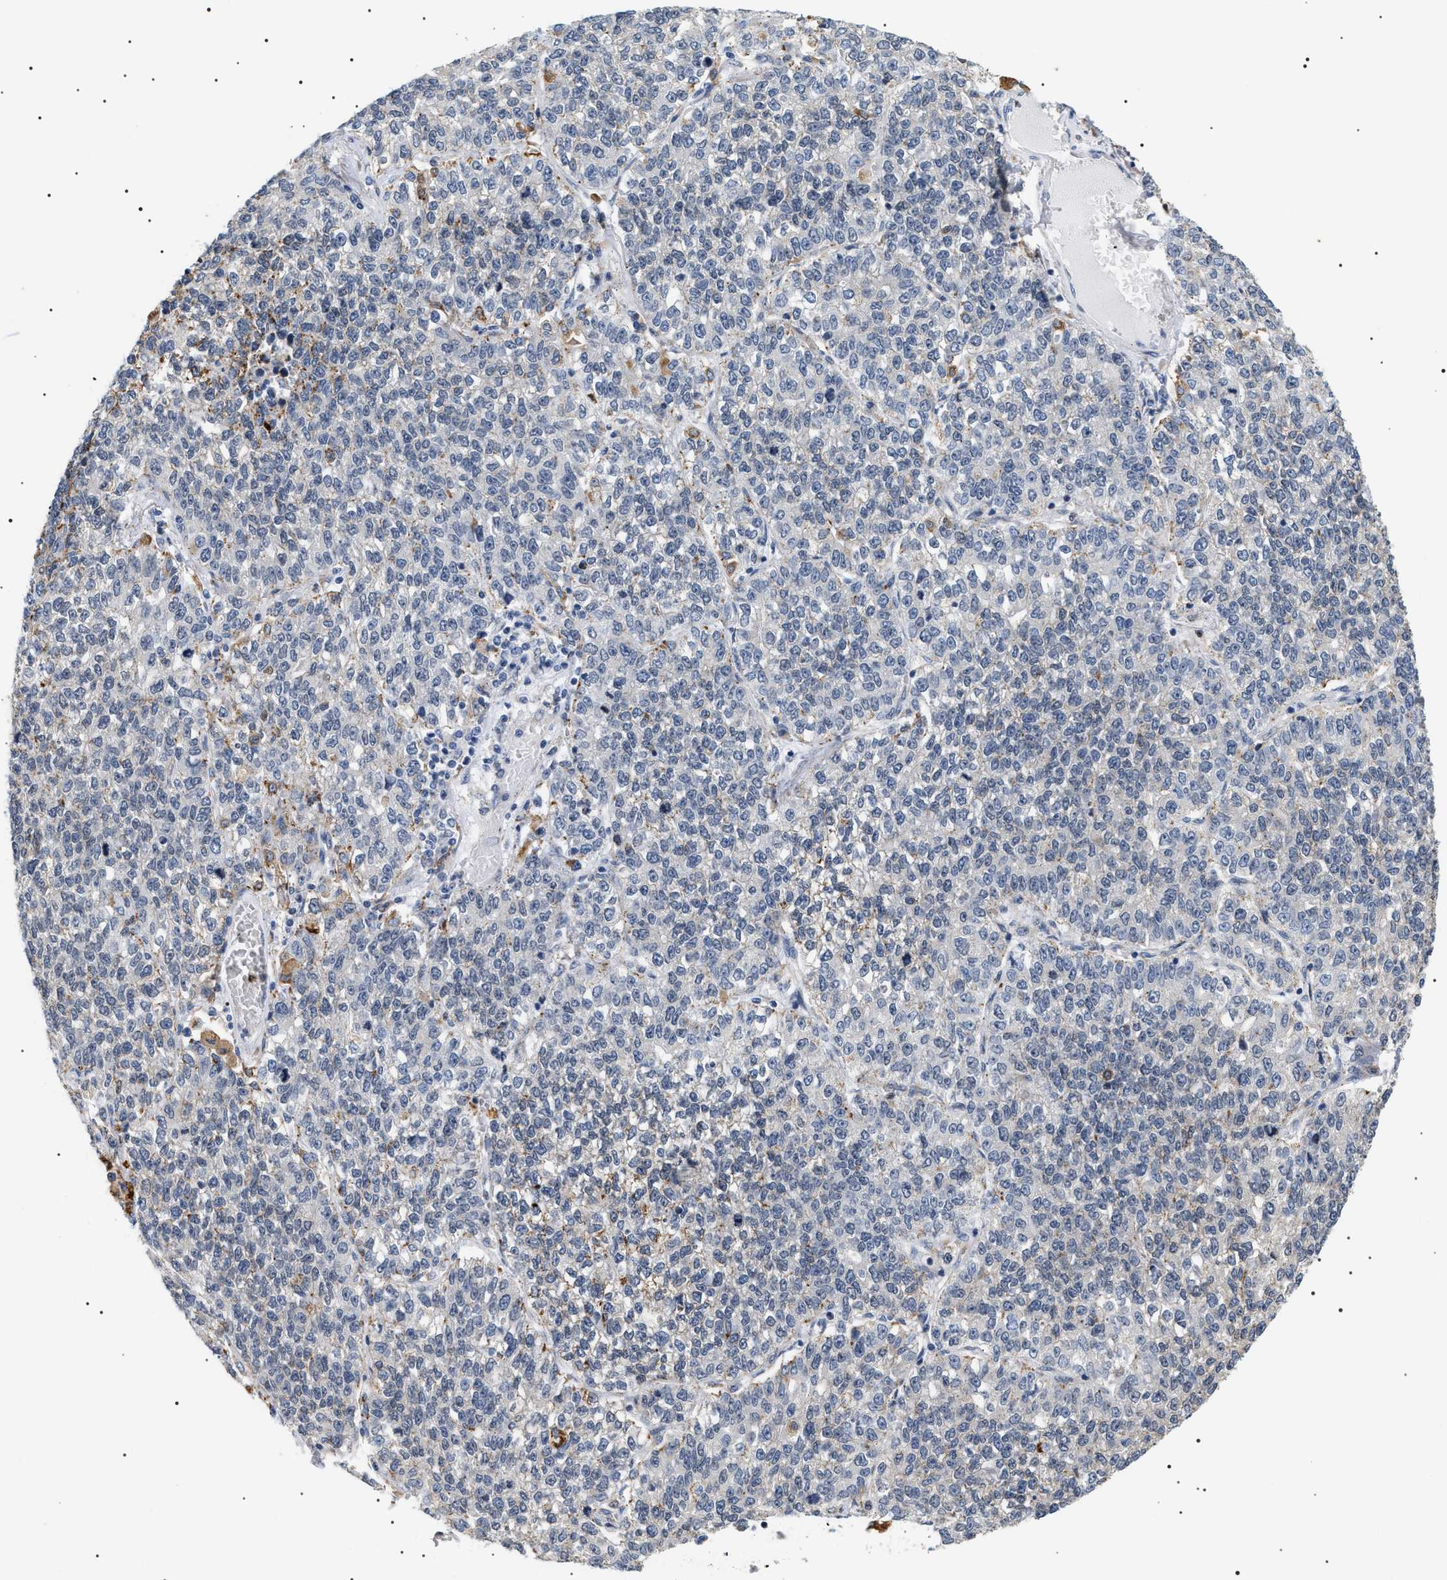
{"staining": {"intensity": "moderate", "quantity": "<25%", "location": "cytoplasmic/membranous"}, "tissue": "lung cancer", "cell_type": "Tumor cells", "image_type": "cancer", "snomed": [{"axis": "morphology", "description": "Adenocarcinoma, NOS"}, {"axis": "topography", "description": "Lung"}], "caption": "A brown stain shows moderate cytoplasmic/membranous expression of a protein in adenocarcinoma (lung) tumor cells. The staining was performed using DAB (3,3'-diaminobenzidine), with brown indicating positive protein expression. Nuclei are stained blue with hematoxylin.", "gene": "HSD17B11", "patient": {"sex": "male", "age": 49}}